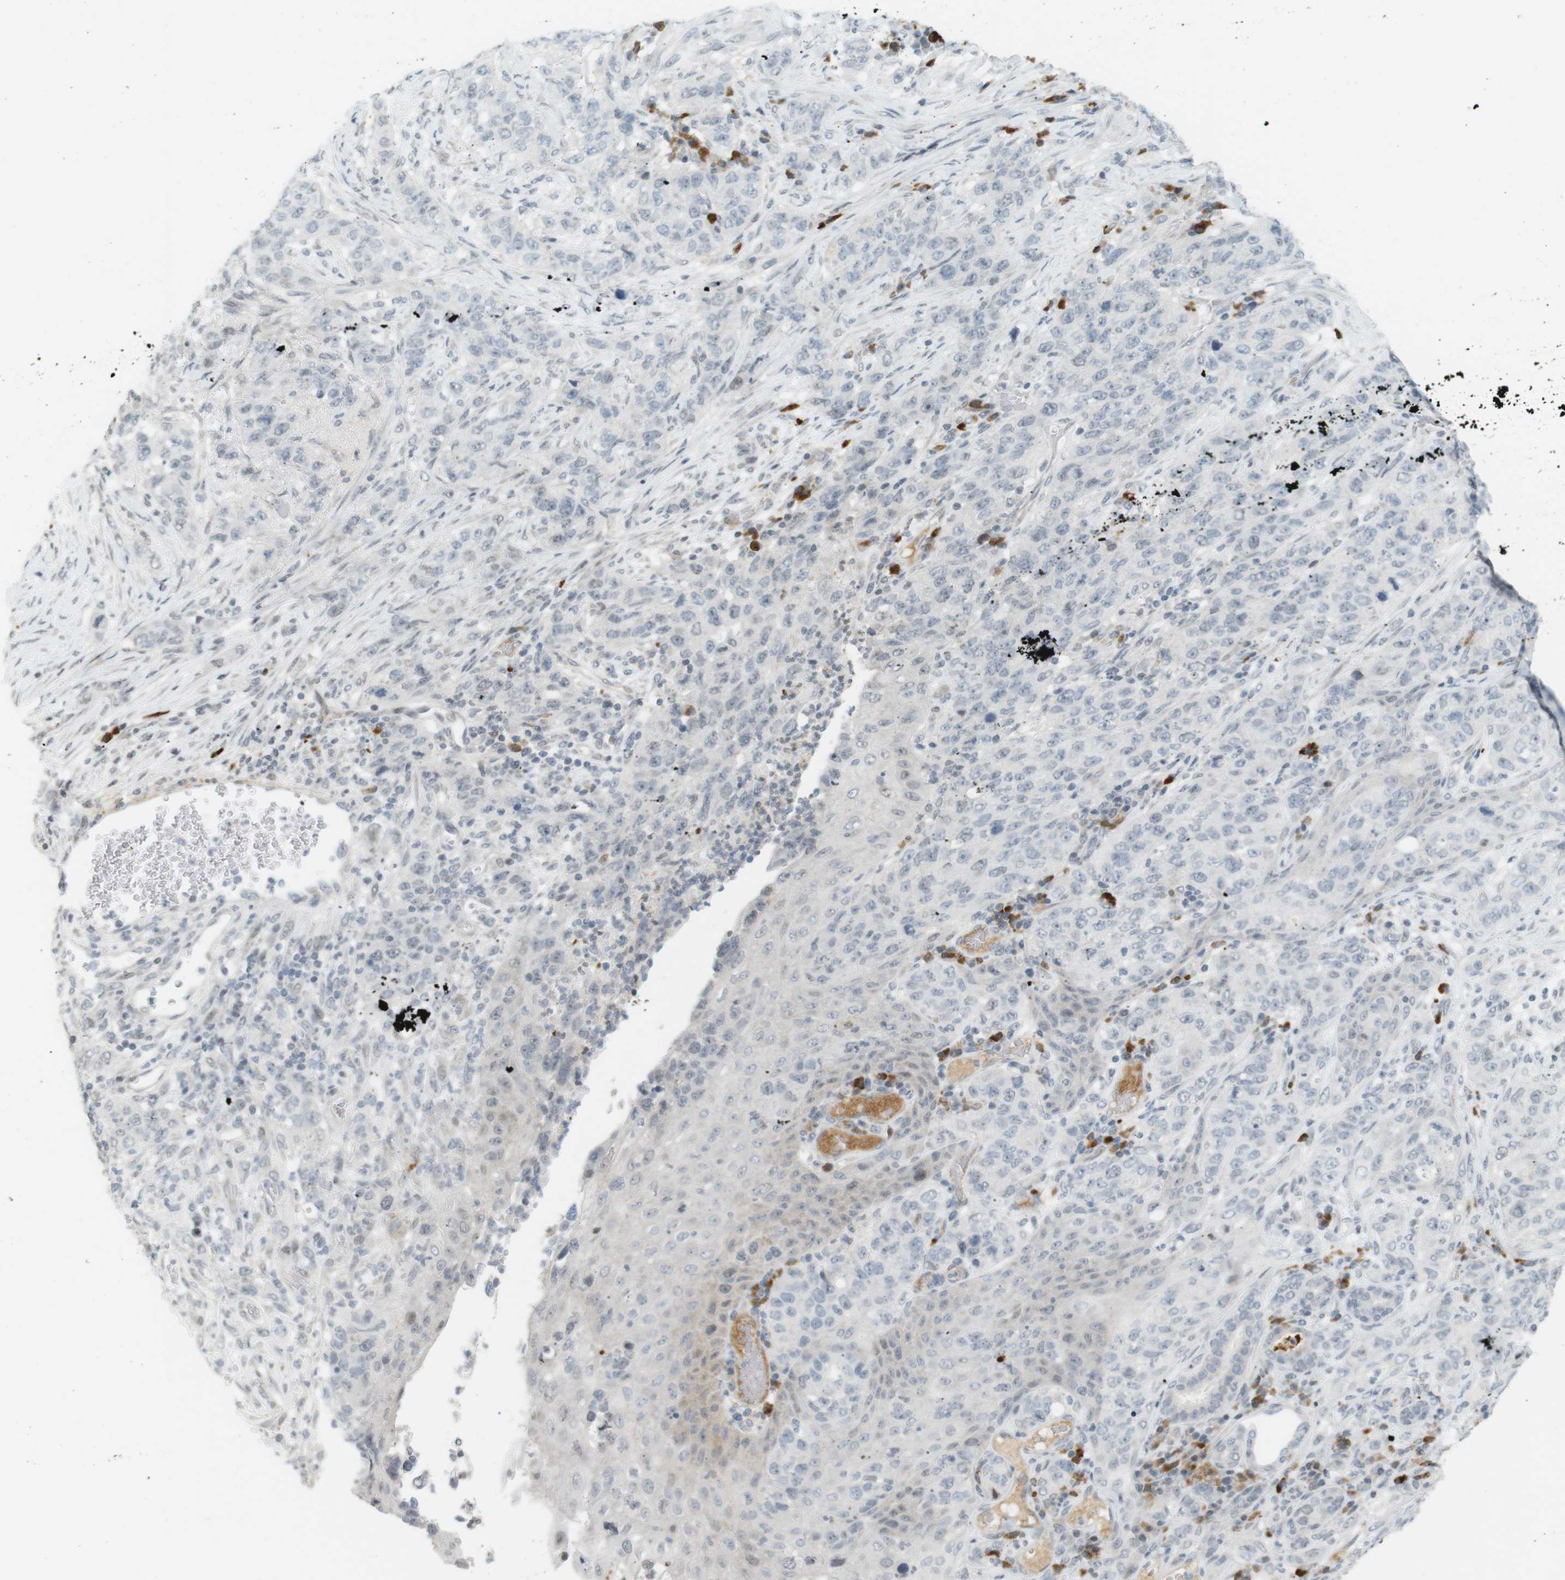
{"staining": {"intensity": "negative", "quantity": "none", "location": "none"}, "tissue": "stomach cancer", "cell_type": "Tumor cells", "image_type": "cancer", "snomed": [{"axis": "morphology", "description": "Adenocarcinoma, NOS"}, {"axis": "topography", "description": "Stomach"}], "caption": "The immunohistochemistry (IHC) micrograph has no significant positivity in tumor cells of stomach cancer tissue. Nuclei are stained in blue.", "gene": "DMC1", "patient": {"sex": "male", "age": 48}}